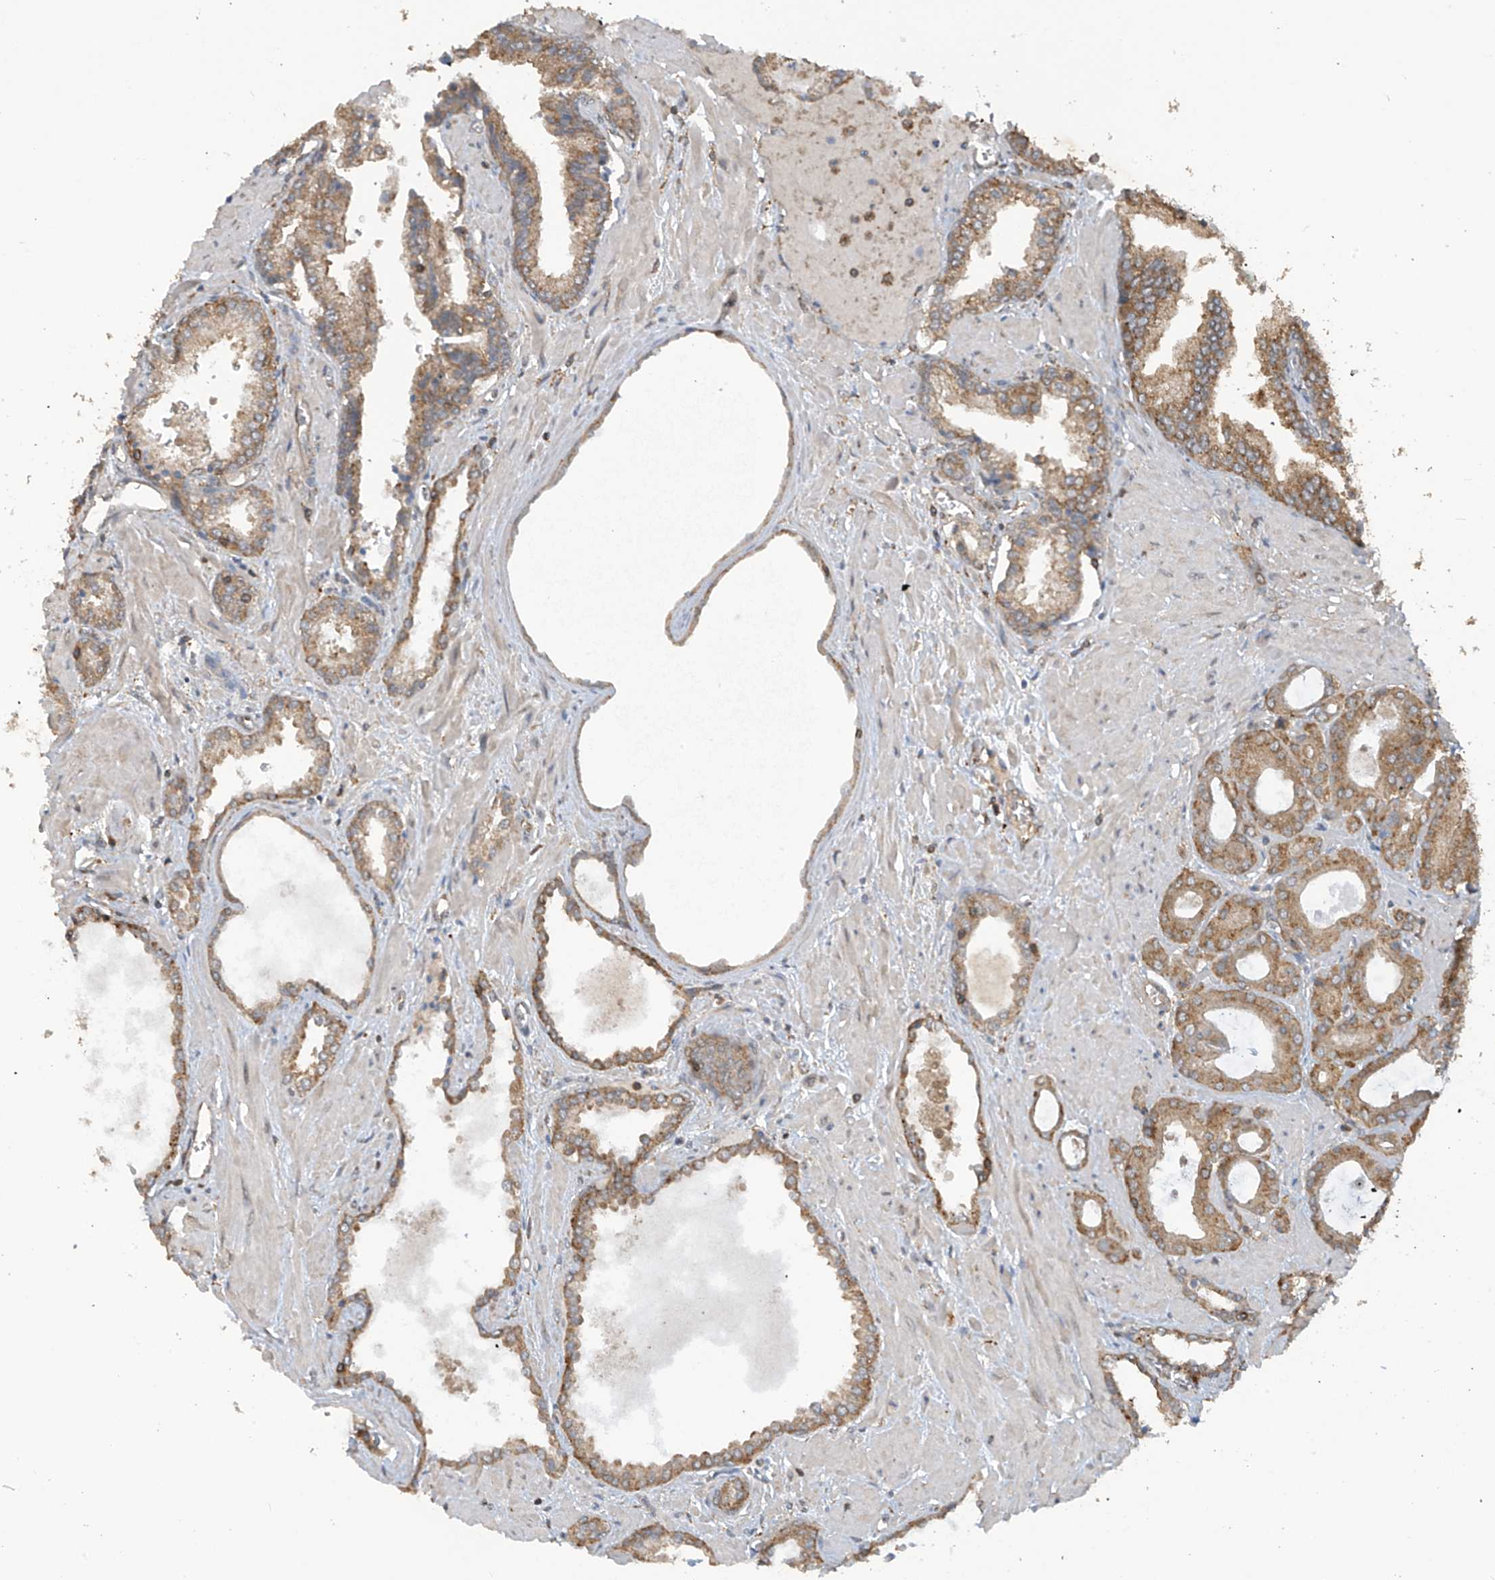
{"staining": {"intensity": "moderate", "quantity": ">75%", "location": "cytoplasmic/membranous"}, "tissue": "prostate cancer", "cell_type": "Tumor cells", "image_type": "cancer", "snomed": [{"axis": "morphology", "description": "Adenocarcinoma, Low grade"}, {"axis": "topography", "description": "Prostate"}], "caption": "Protein expression by IHC shows moderate cytoplasmic/membranous positivity in approximately >75% of tumor cells in adenocarcinoma (low-grade) (prostate).", "gene": "COX10", "patient": {"sex": "male", "age": 67}}